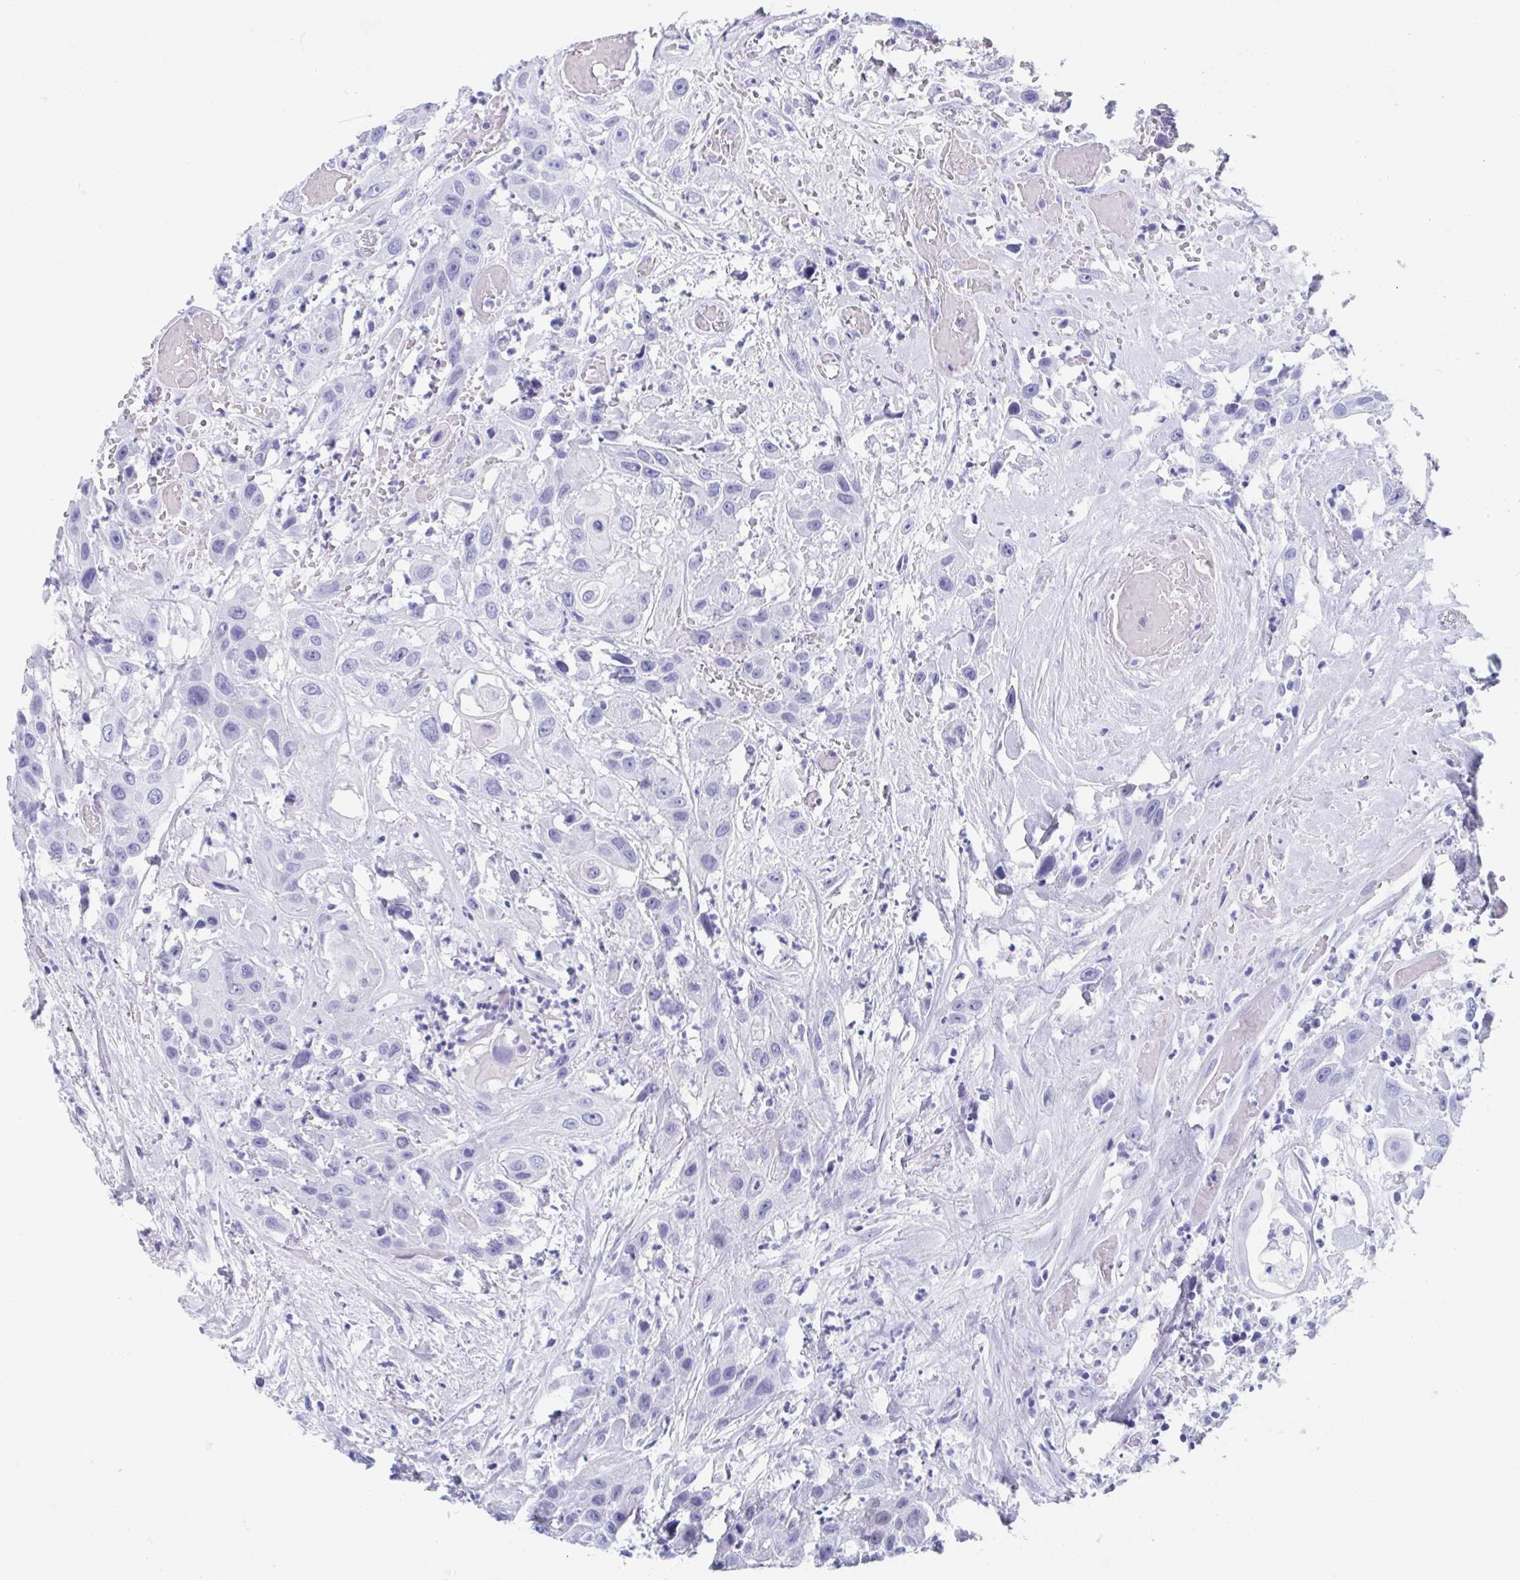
{"staining": {"intensity": "negative", "quantity": "none", "location": "none"}, "tissue": "head and neck cancer", "cell_type": "Tumor cells", "image_type": "cancer", "snomed": [{"axis": "morphology", "description": "Squamous cell carcinoma, NOS"}, {"axis": "topography", "description": "Head-Neck"}], "caption": "There is no significant expression in tumor cells of squamous cell carcinoma (head and neck).", "gene": "C10orf53", "patient": {"sex": "male", "age": 57}}